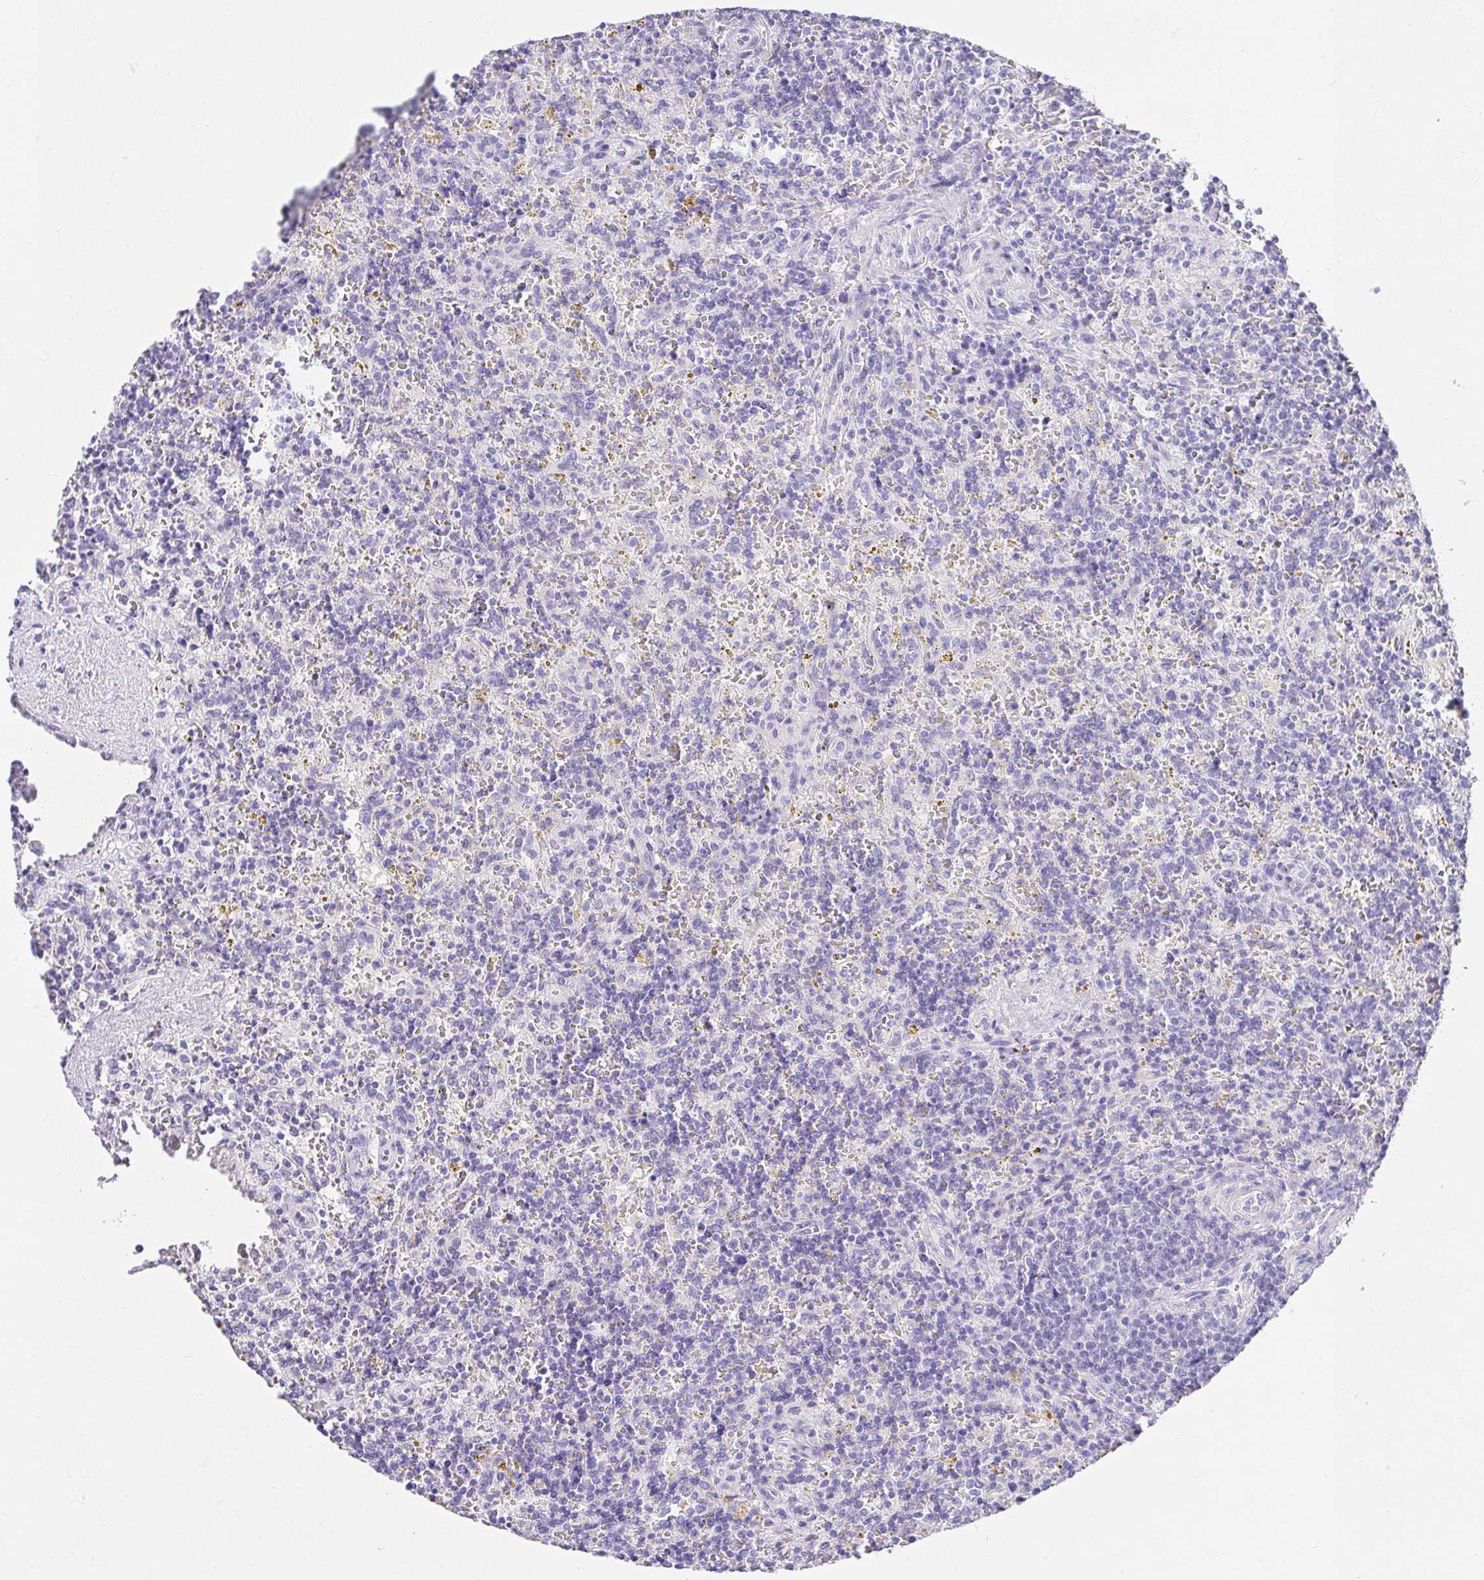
{"staining": {"intensity": "negative", "quantity": "none", "location": "none"}, "tissue": "lymphoma", "cell_type": "Tumor cells", "image_type": "cancer", "snomed": [{"axis": "morphology", "description": "Malignant lymphoma, non-Hodgkin's type, Low grade"}, {"axis": "topography", "description": "Spleen"}], "caption": "Lymphoma was stained to show a protein in brown. There is no significant staining in tumor cells.", "gene": "VGLL1", "patient": {"sex": "male", "age": 67}}